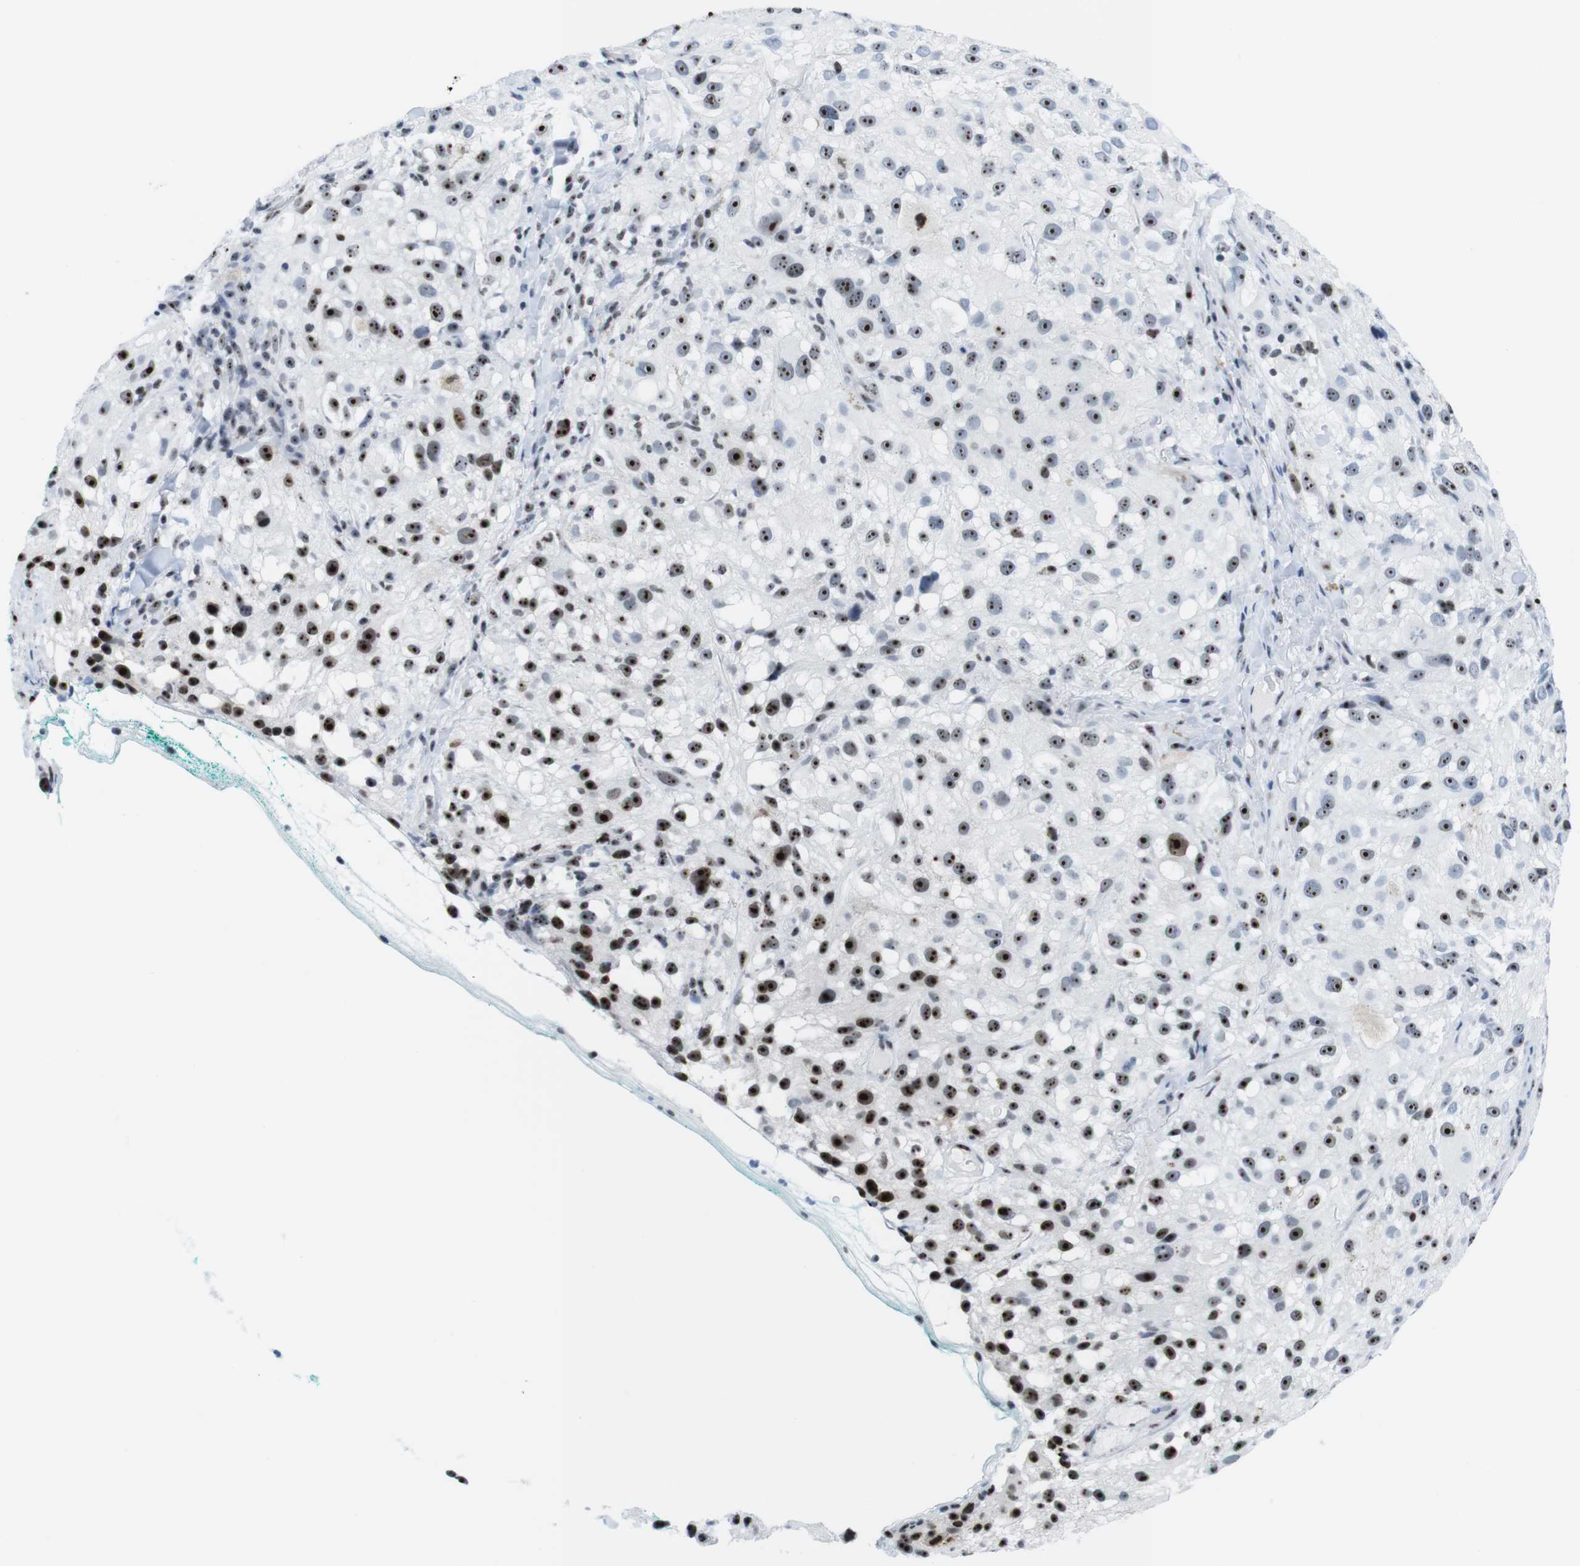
{"staining": {"intensity": "strong", "quantity": ">75%", "location": "nuclear"}, "tissue": "melanoma", "cell_type": "Tumor cells", "image_type": "cancer", "snomed": [{"axis": "morphology", "description": "Necrosis, NOS"}, {"axis": "morphology", "description": "Malignant melanoma, NOS"}, {"axis": "topography", "description": "Skin"}], "caption": "Tumor cells reveal strong nuclear staining in about >75% of cells in malignant melanoma.", "gene": "NIFK", "patient": {"sex": "female", "age": 87}}